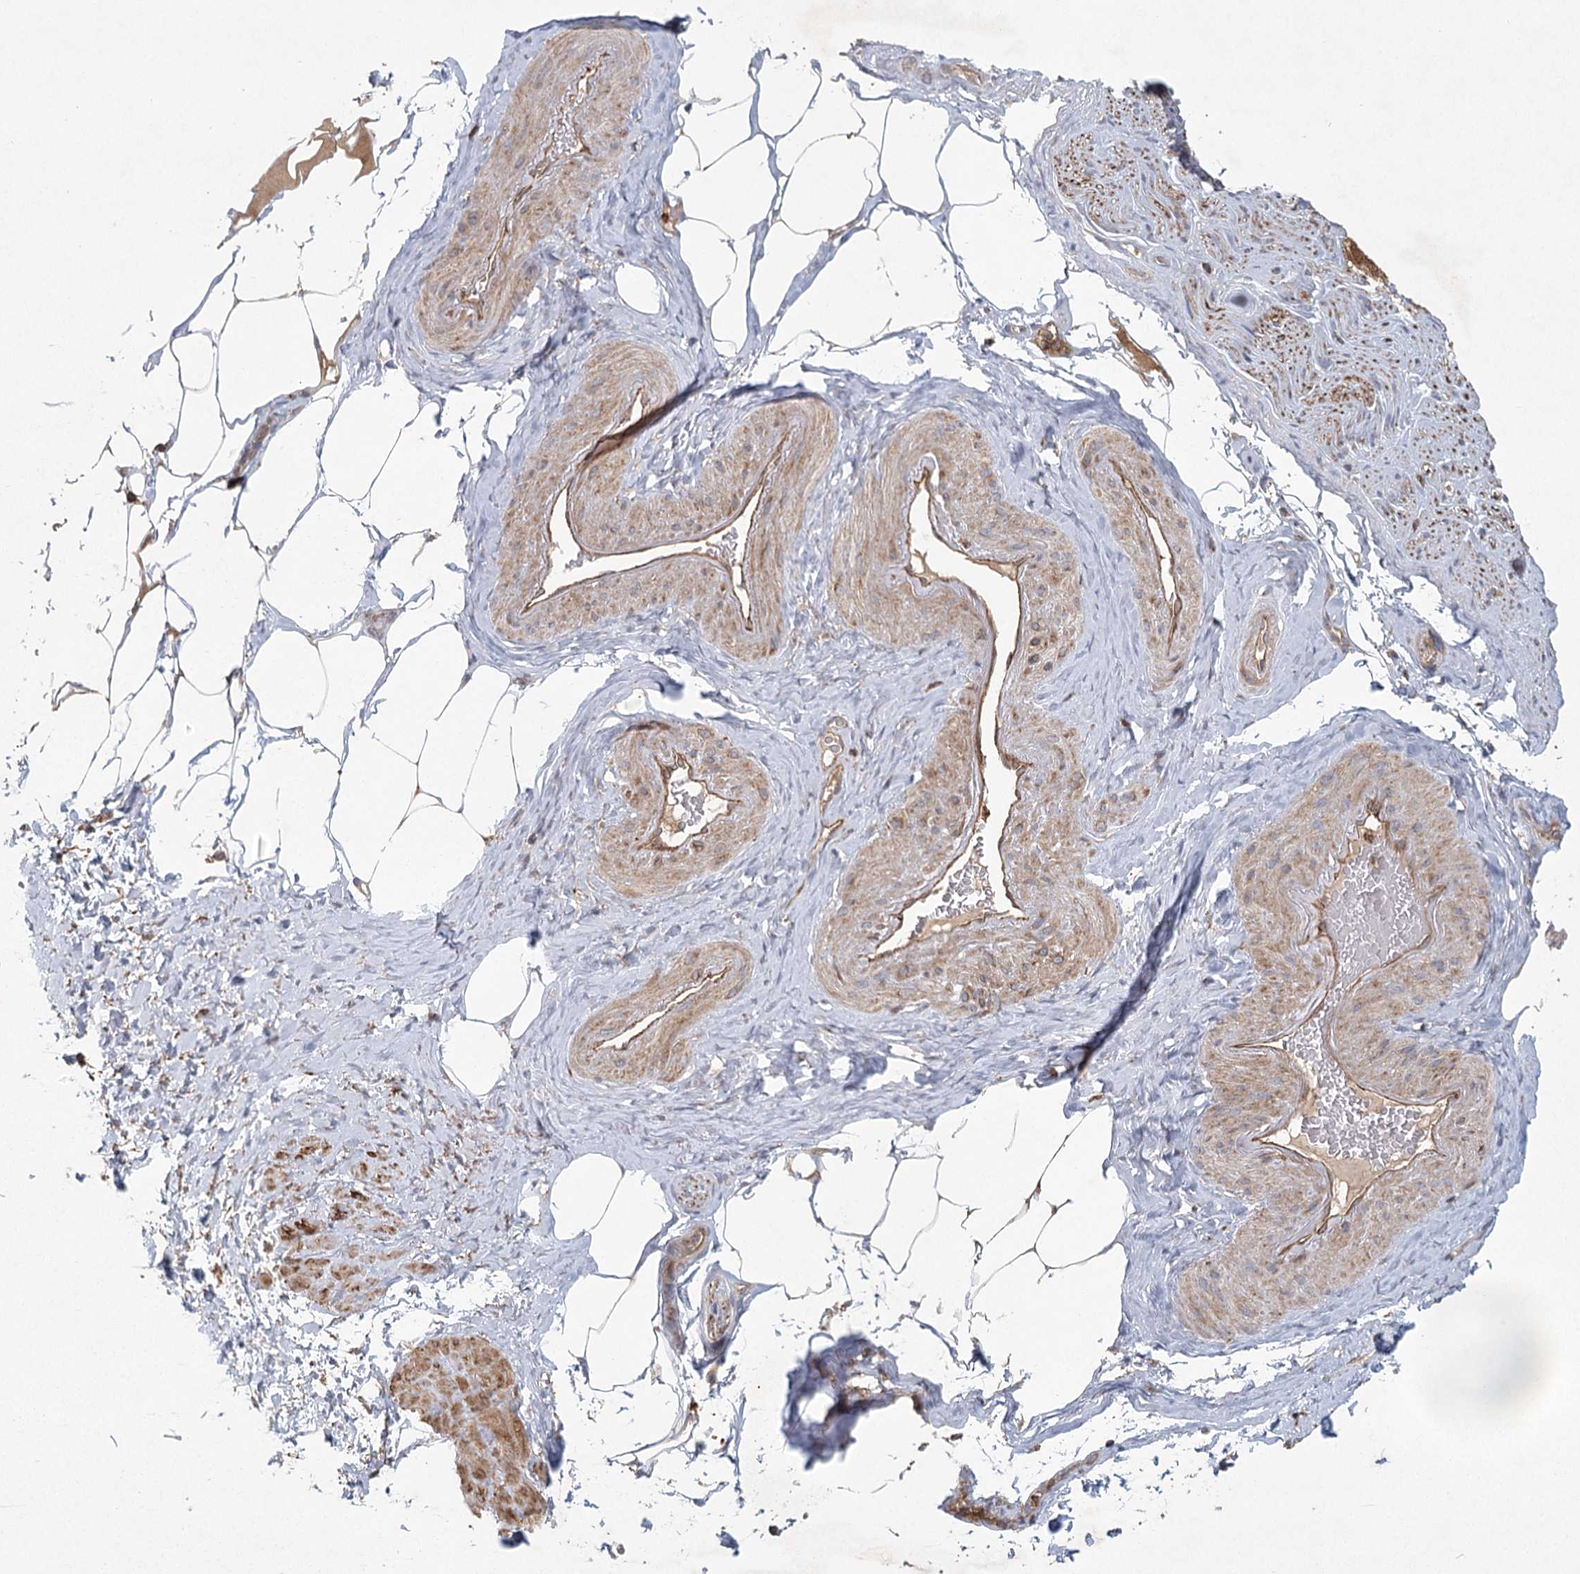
{"staining": {"intensity": "negative", "quantity": "none", "location": "none"}, "tissue": "adipose tissue", "cell_type": "Adipocytes", "image_type": "normal", "snomed": [{"axis": "morphology", "description": "Normal tissue, NOS"}, {"axis": "morphology", "description": "Adenocarcinoma, Low grade"}, {"axis": "topography", "description": "Prostate"}, {"axis": "topography", "description": "Peripheral nerve tissue"}], "caption": "Immunohistochemistry photomicrograph of benign adipose tissue: human adipose tissue stained with DAB (3,3'-diaminobenzidine) shows no significant protein positivity in adipocytes.", "gene": "PLEKHA7", "patient": {"sex": "male", "age": 63}}